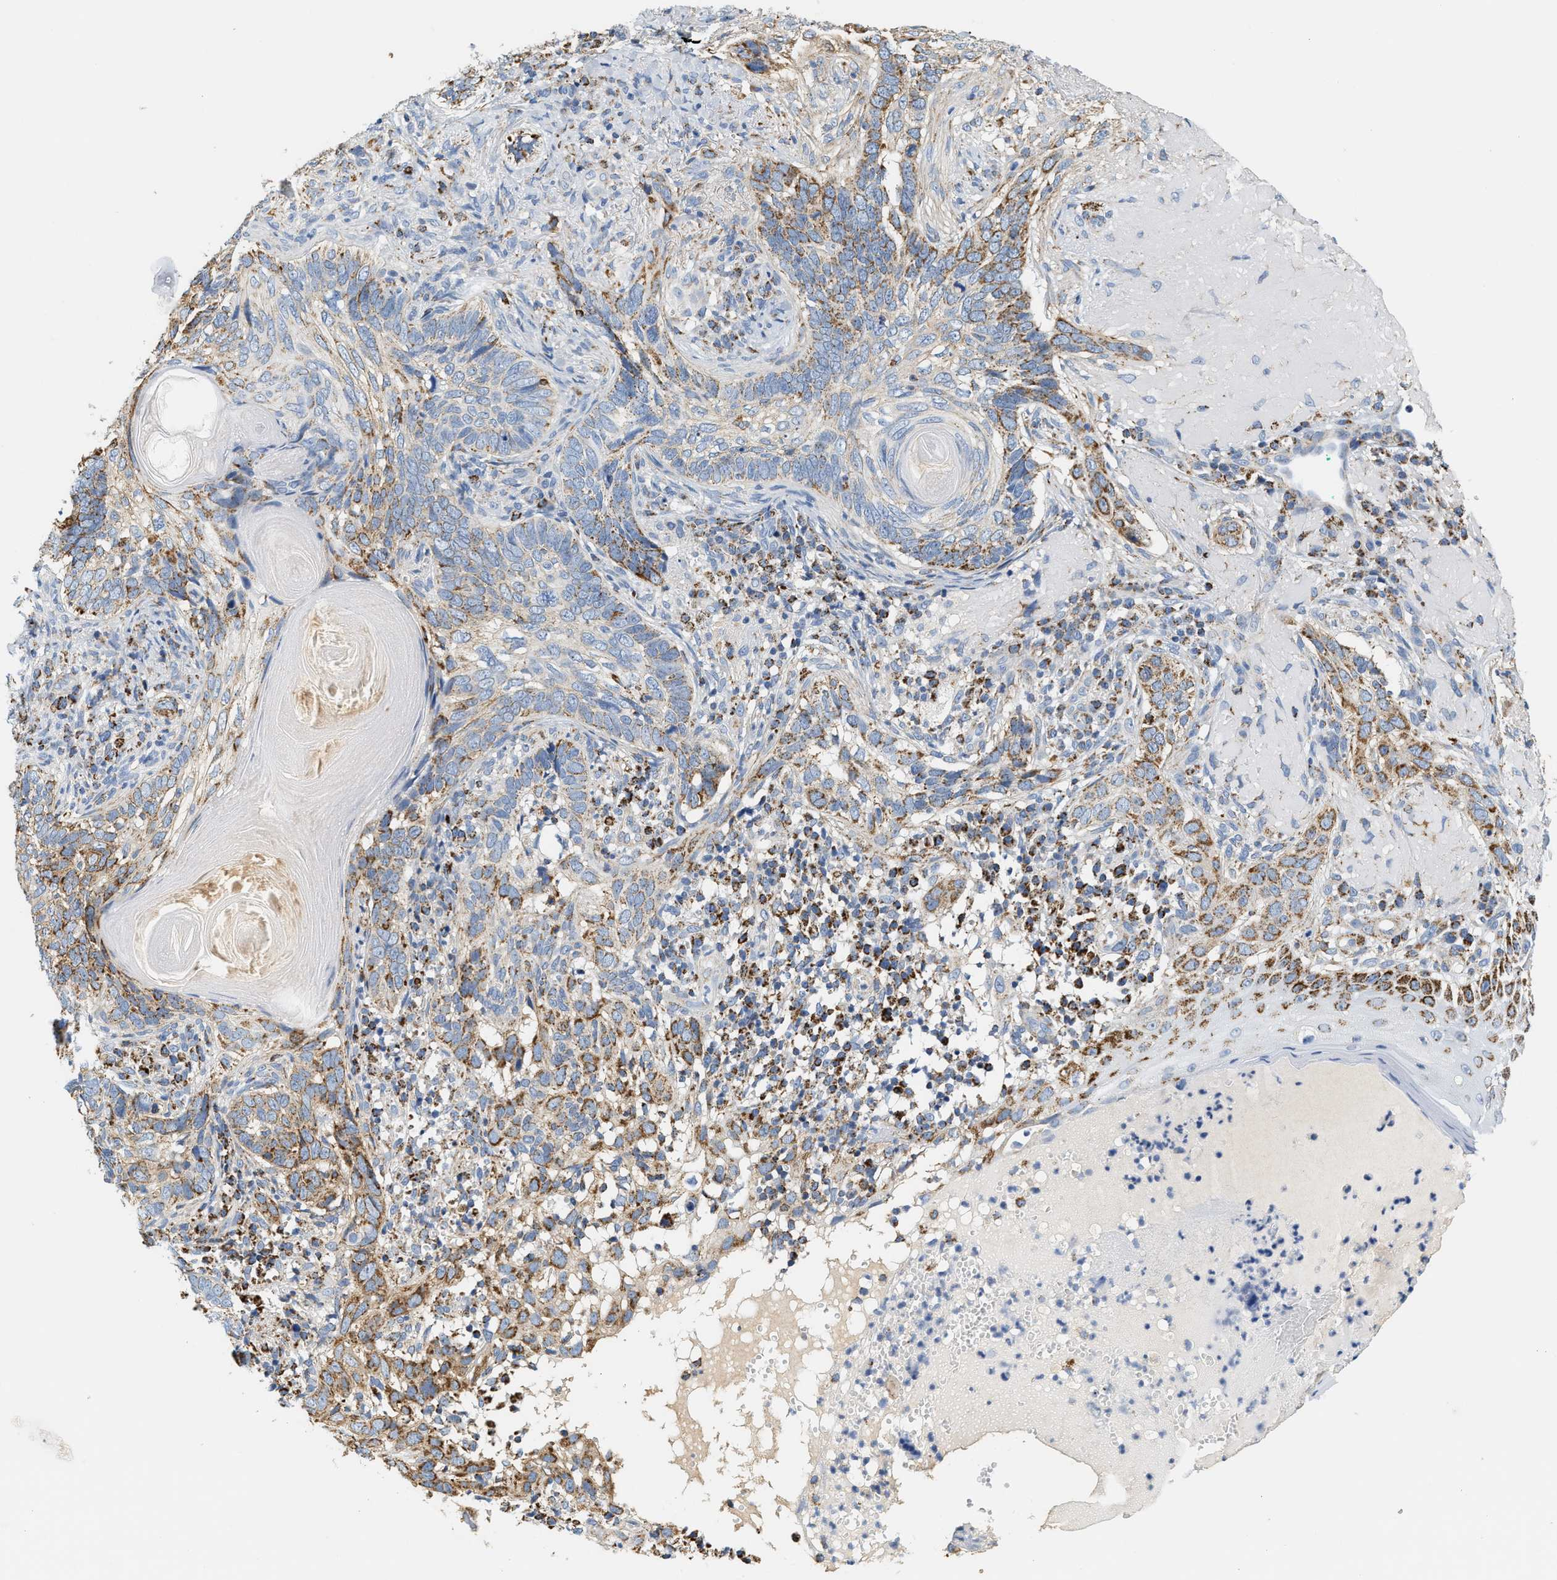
{"staining": {"intensity": "moderate", "quantity": "25%-75%", "location": "cytoplasmic/membranous"}, "tissue": "skin cancer", "cell_type": "Tumor cells", "image_type": "cancer", "snomed": [{"axis": "morphology", "description": "Basal cell carcinoma"}, {"axis": "topography", "description": "Skin"}], "caption": "DAB immunohistochemical staining of basal cell carcinoma (skin) shows moderate cytoplasmic/membranous protein expression in approximately 25%-75% of tumor cells. Using DAB (brown) and hematoxylin (blue) stains, captured at high magnification using brightfield microscopy.", "gene": "SHMT2", "patient": {"sex": "female", "age": 89}}